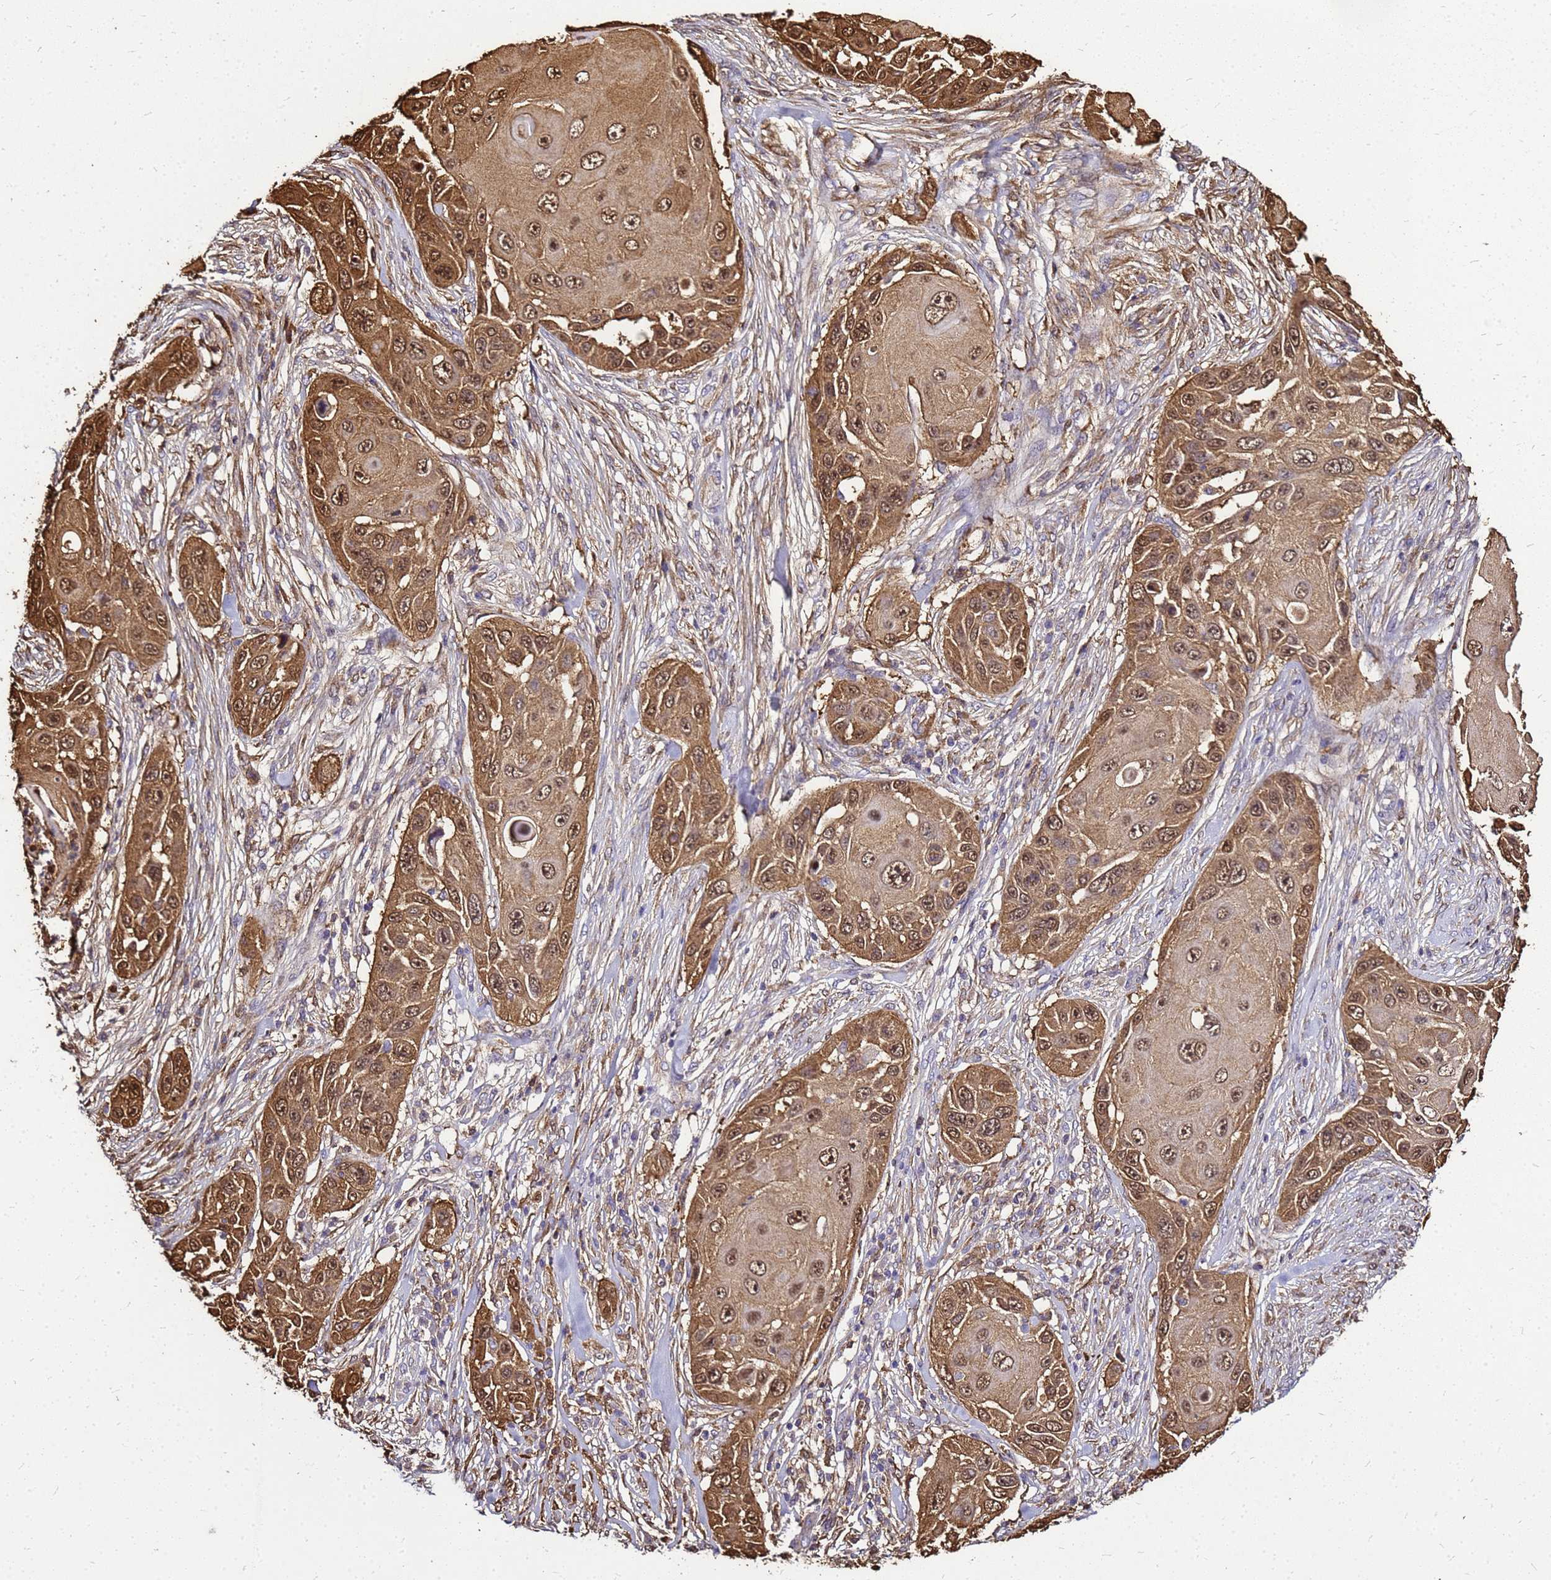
{"staining": {"intensity": "moderate", "quantity": ">75%", "location": "cytoplasmic/membranous,nuclear"}, "tissue": "skin cancer", "cell_type": "Tumor cells", "image_type": "cancer", "snomed": [{"axis": "morphology", "description": "Squamous cell carcinoma, NOS"}, {"axis": "topography", "description": "Skin"}], "caption": "Immunohistochemical staining of human squamous cell carcinoma (skin) reveals medium levels of moderate cytoplasmic/membranous and nuclear protein staining in about >75% of tumor cells.", "gene": "S100A2", "patient": {"sex": "female", "age": 44}}